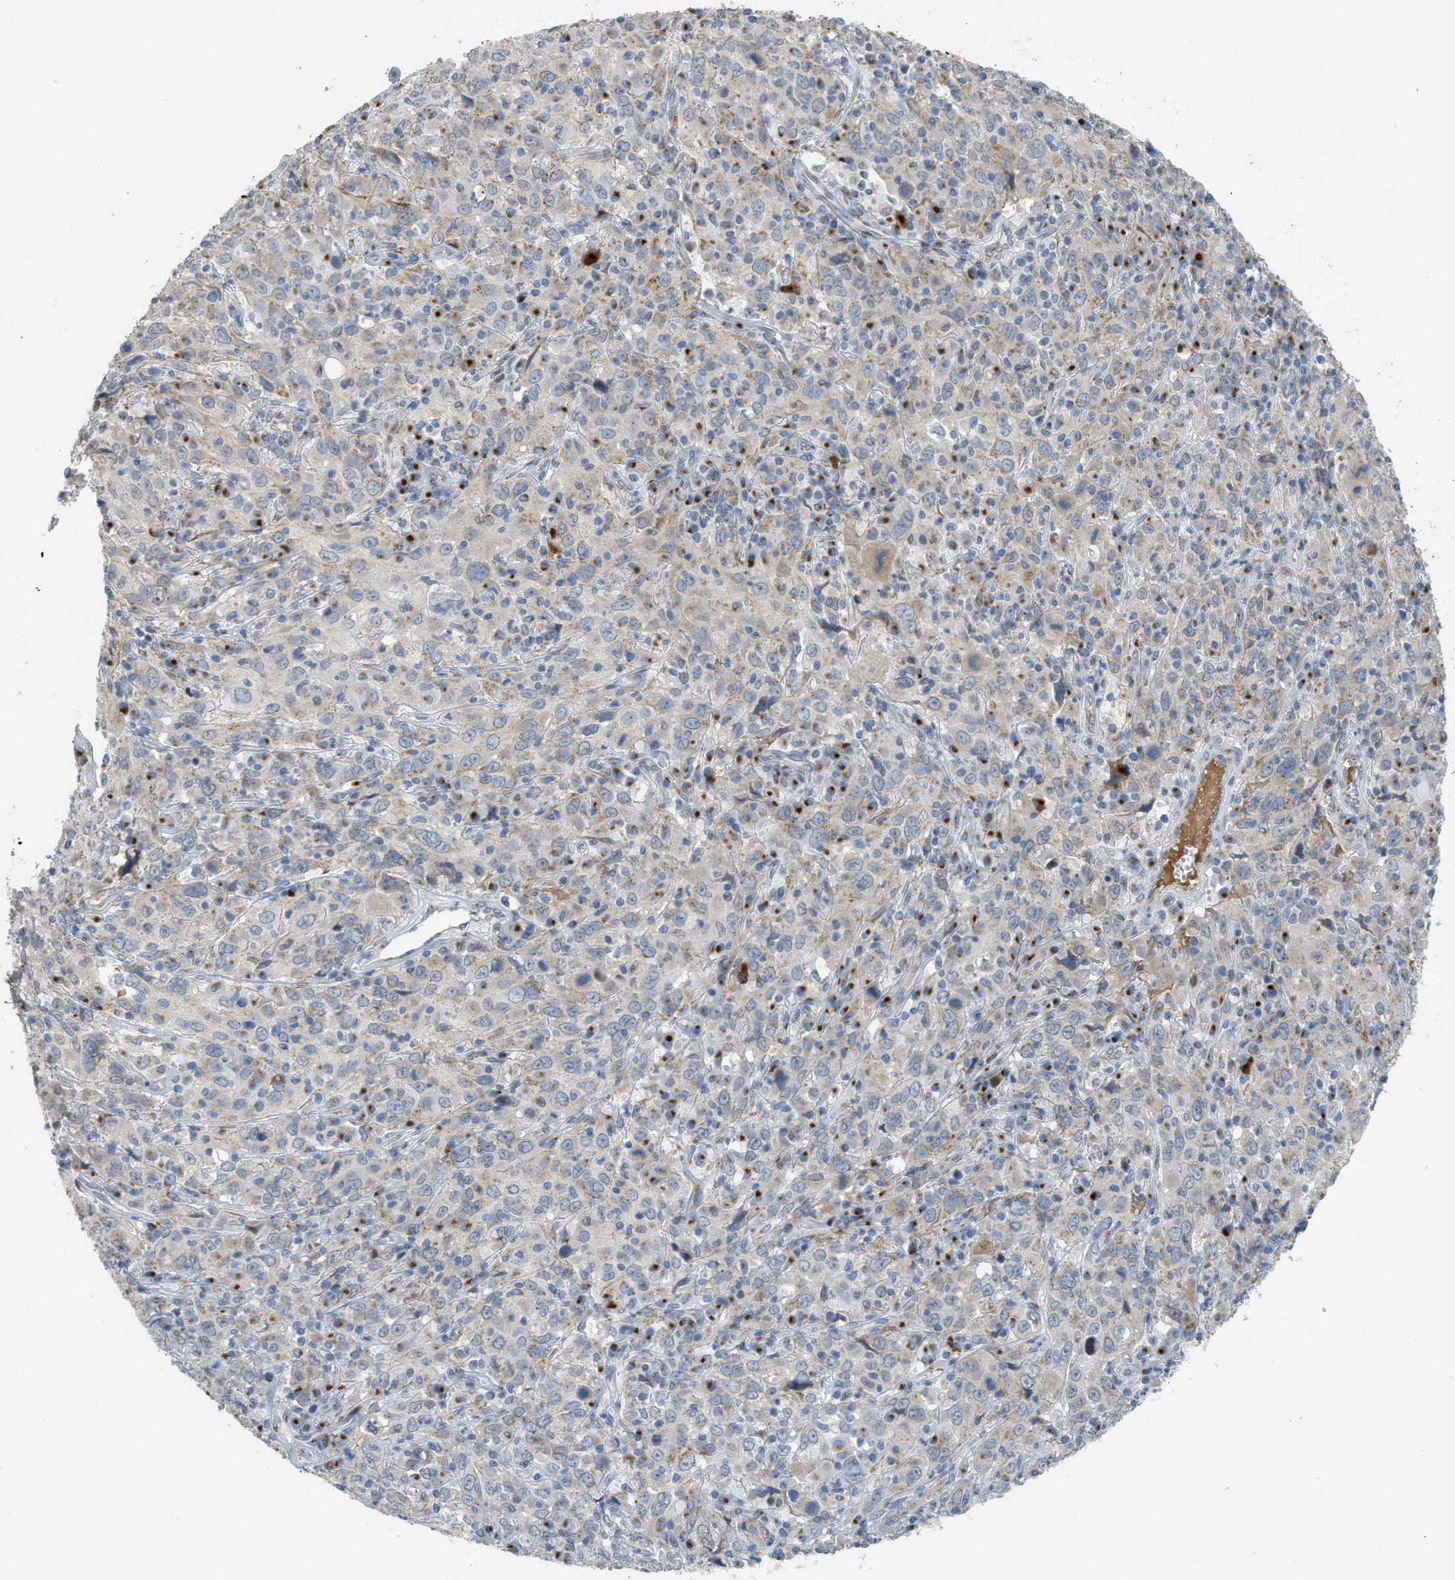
{"staining": {"intensity": "weak", "quantity": "<25%", "location": "cytoplasmic/membranous"}, "tissue": "cervical cancer", "cell_type": "Tumor cells", "image_type": "cancer", "snomed": [{"axis": "morphology", "description": "Squamous cell carcinoma, NOS"}, {"axis": "topography", "description": "Cervix"}], "caption": "Immunohistochemistry photomicrograph of neoplastic tissue: human squamous cell carcinoma (cervical) stained with DAB (3,3'-diaminobenzidine) shows no significant protein positivity in tumor cells.", "gene": "ZFPL1", "patient": {"sex": "female", "age": 46}}